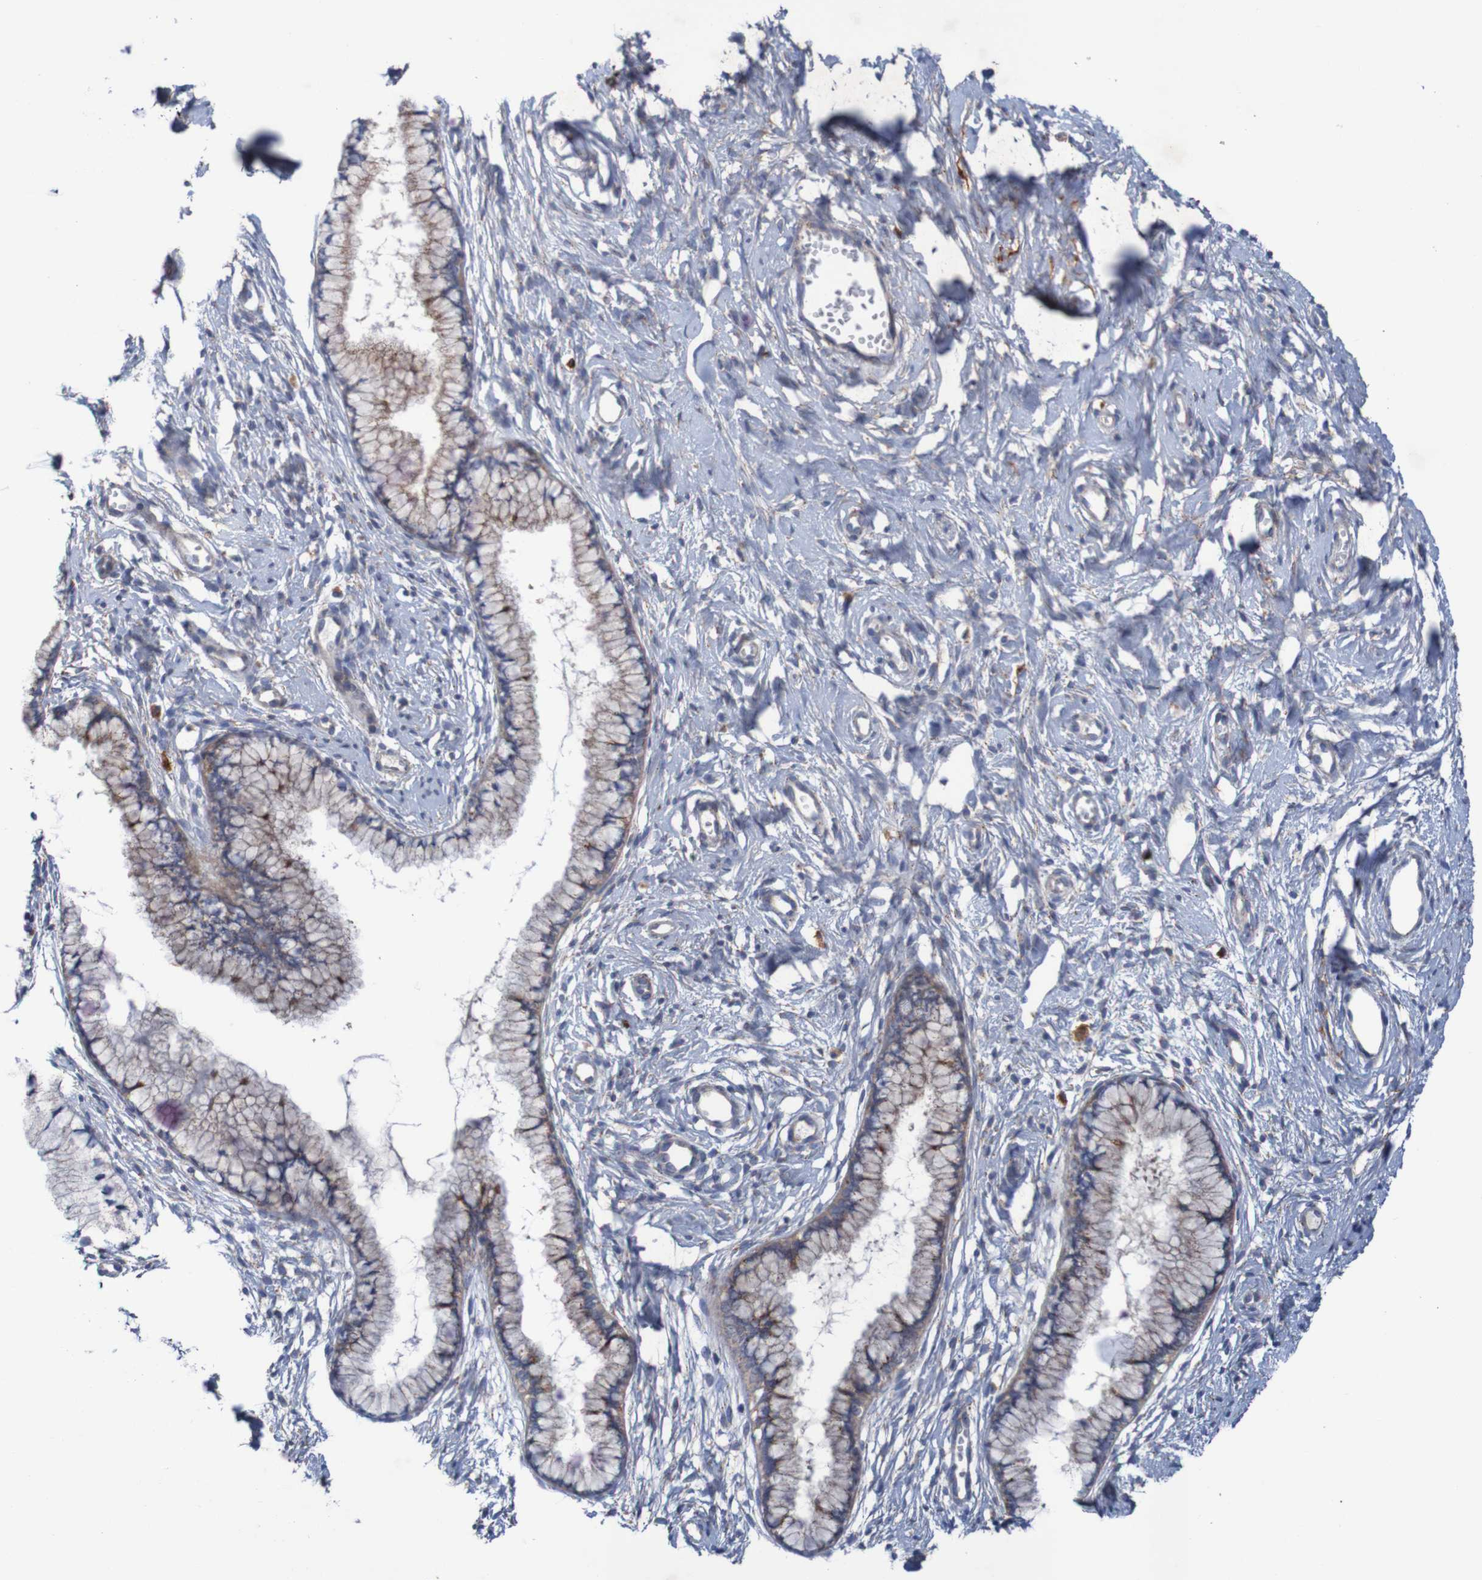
{"staining": {"intensity": "weak", "quantity": ">75%", "location": "cytoplasmic/membranous"}, "tissue": "cervix", "cell_type": "Glandular cells", "image_type": "normal", "snomed": [{"axis": "morphology", "description": "Normal tissue, NOS"}, {"axis": "topography", "description": "Cervix"}], "caption": "Immunohistochemistry (DAB (3,3'-diaminobenzidine)) staining of unremarkable cervix displays weak cytoplasmic/membranous protein staining in approximately >75% of glandular cells.", "gene": "ANGPT4", "patient": {"sex": "female", "age": 65}}